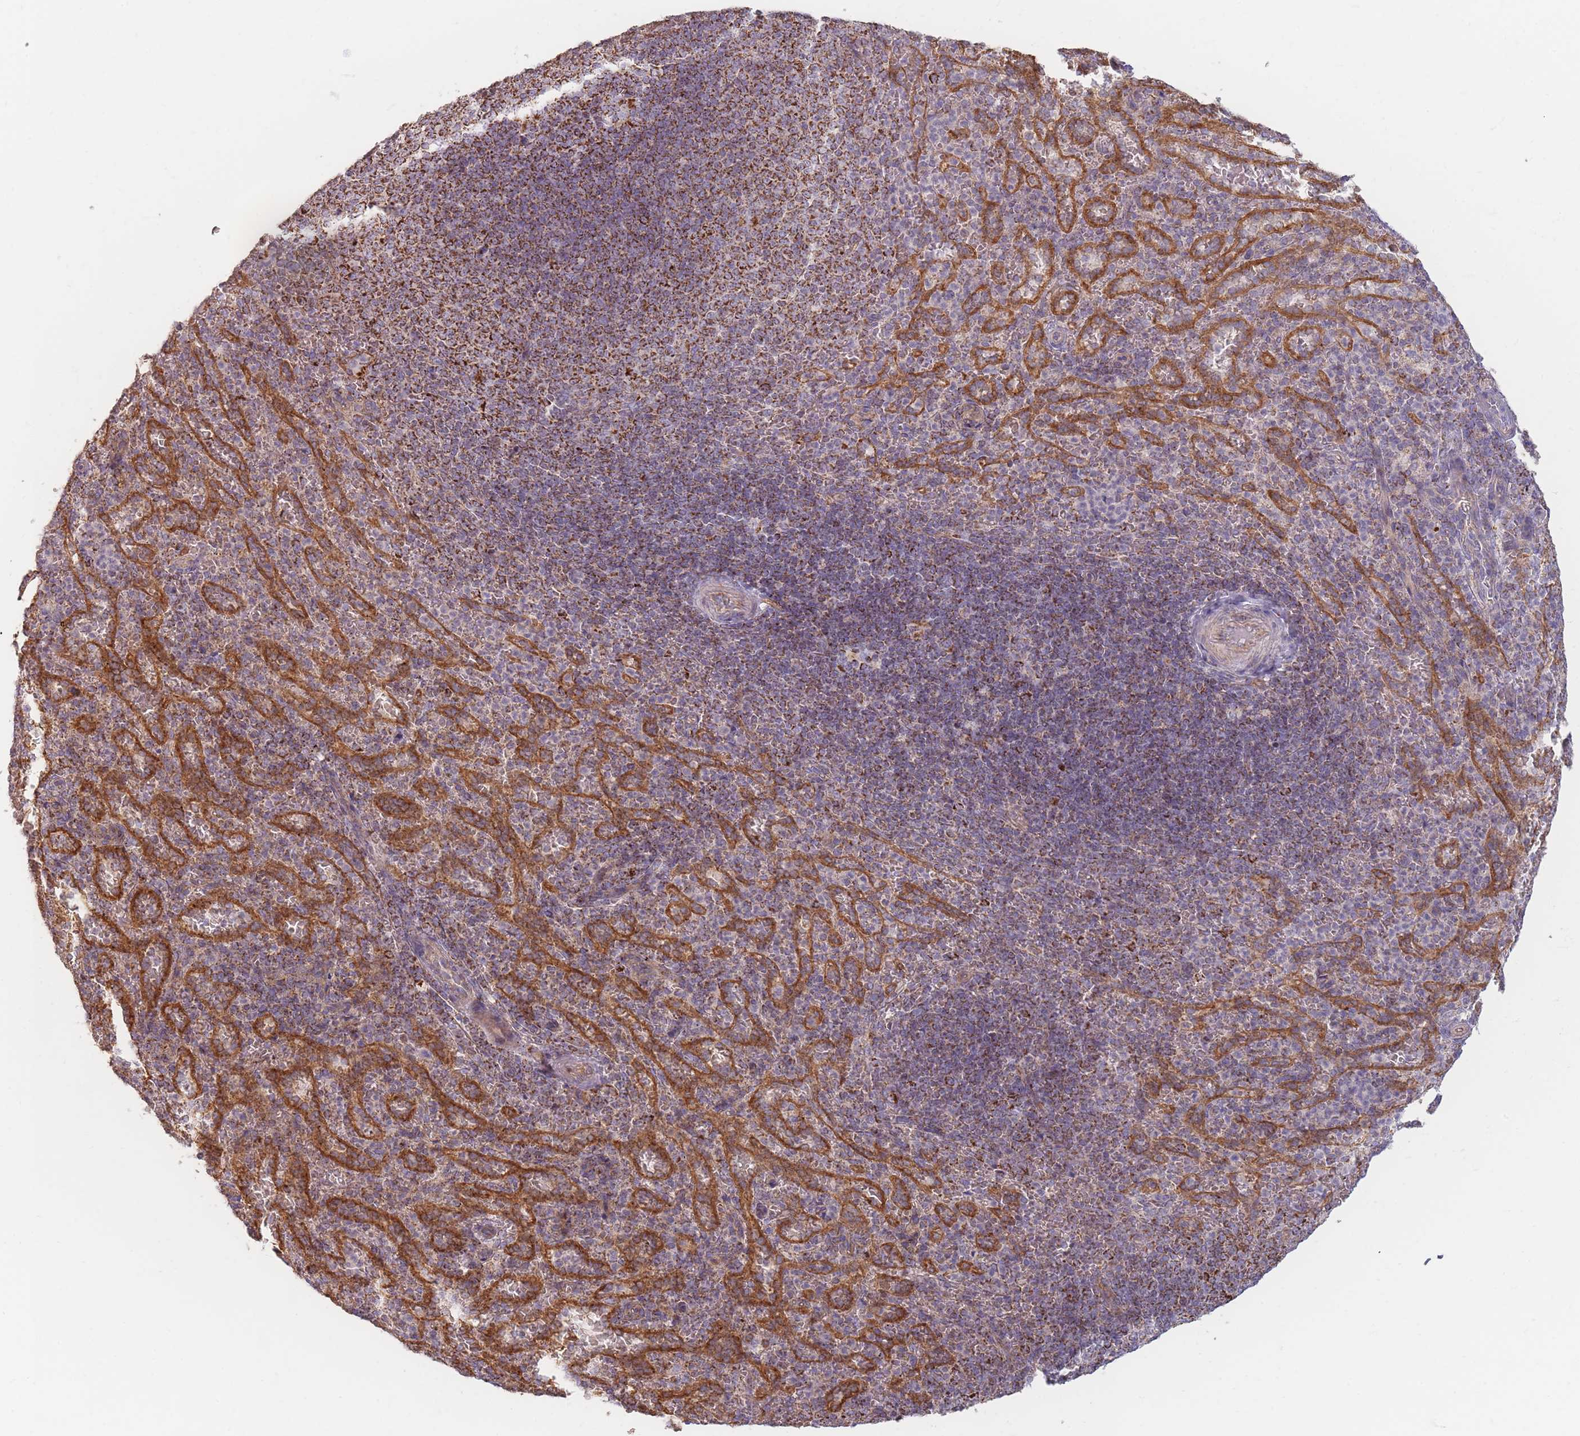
{"staining": {"intensity": "strong", "quantity": "<25%", "location": "cytoplasmic/membranous"}, "tissue": "spleen", "cell_type": "Cells in red pulp", "image_type": "normal", "snomed": [{"axis": "morphology", "description": "Normal tissue, NOS"}, {"axis": "topography", "description": "Spleen"}], "caption": "Cells in red pulp reveal medium levels of strong cytoplasmic/membranous expression in about <25% of cells in unremarkable spleen.", "gene": "ESRP2", "patient": {"sex": "female", "age": 21}}